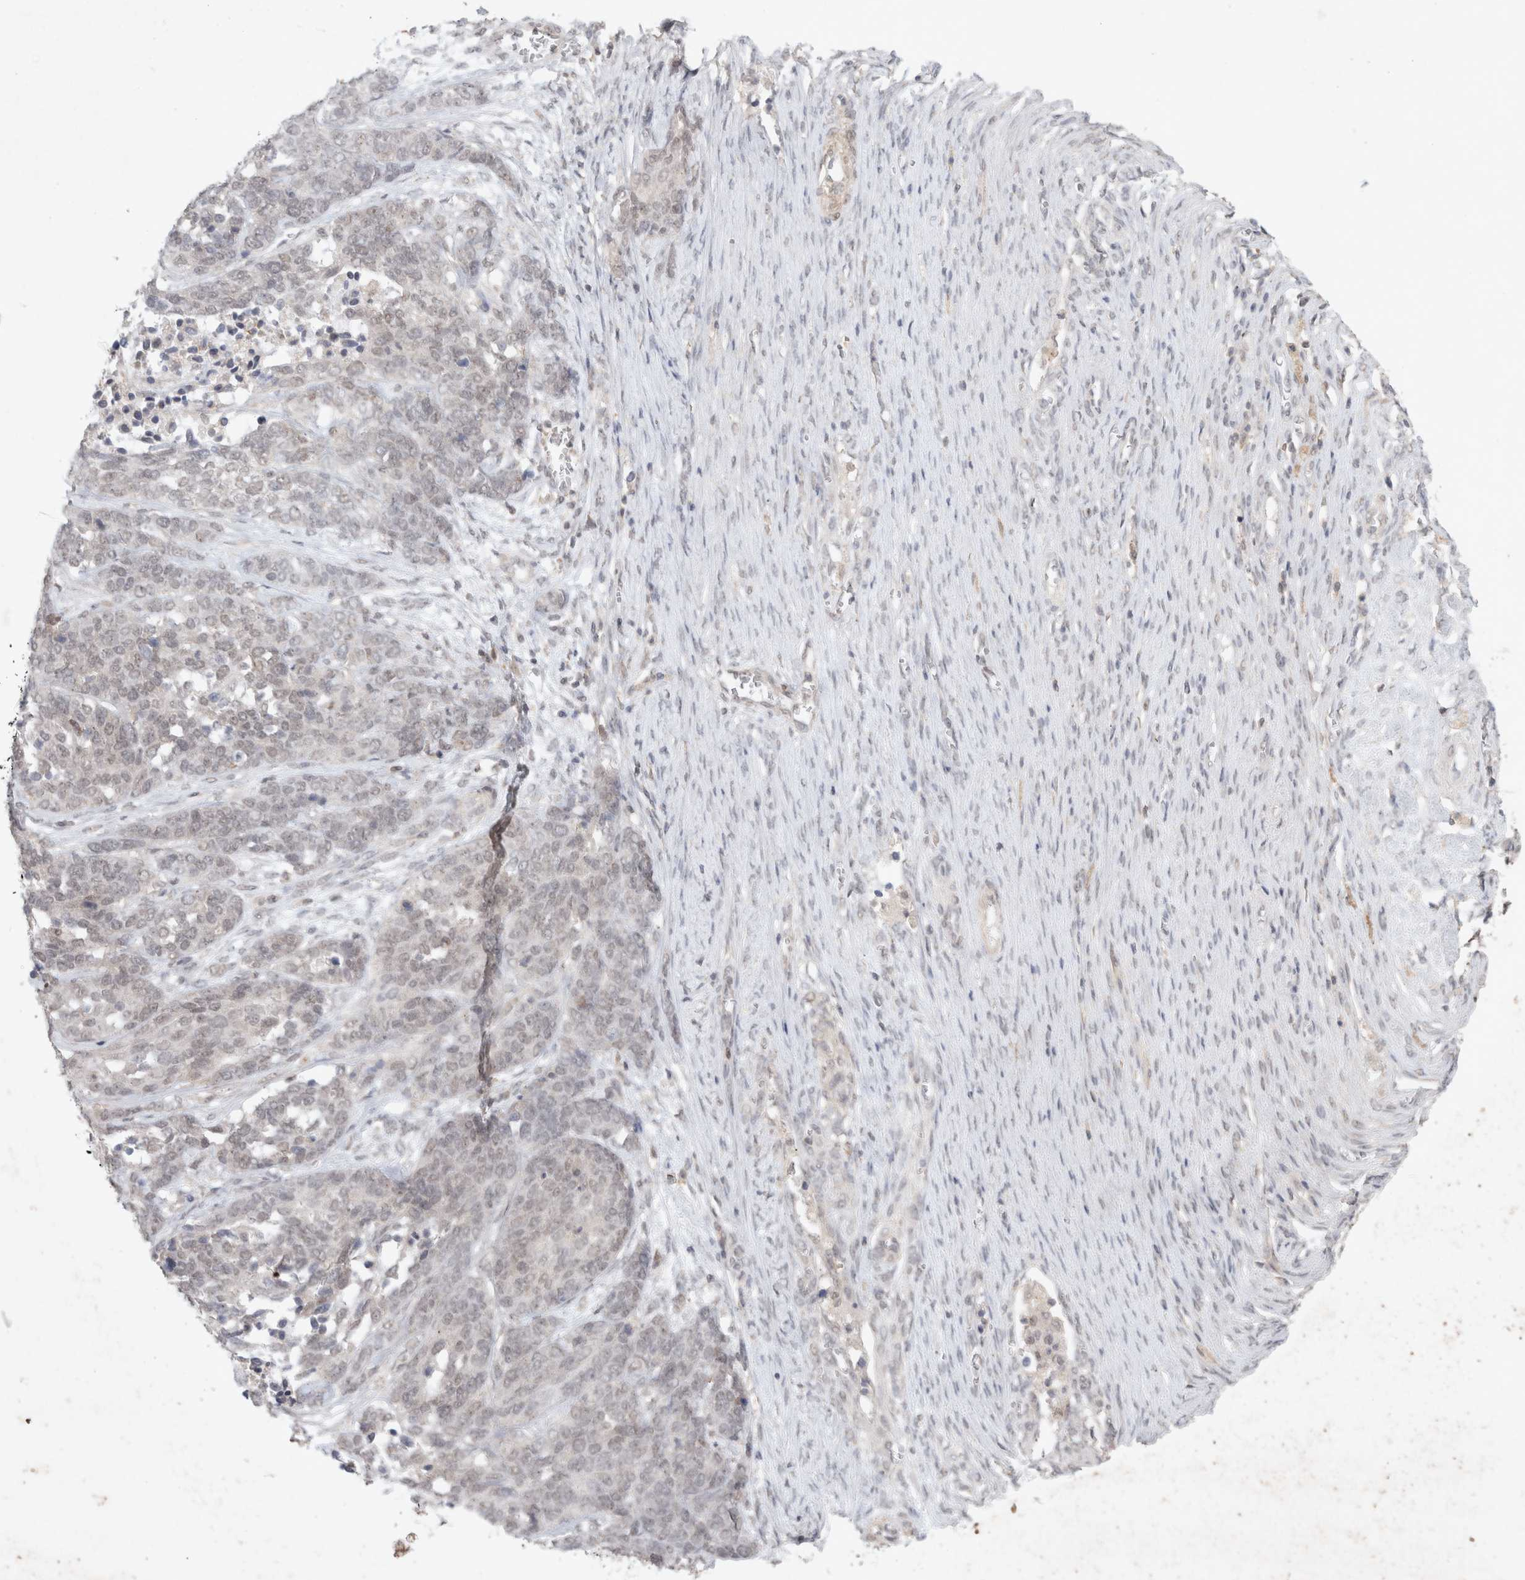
{"staining": {"intensity": "weak", "quantity": "<25%", "location": "nuclear"}, "tissue": "ovarian cancer", "cell_type": "Tumor cells", "image_type": "cancer", "snomed": [{"axis": "morphology", "description": "Cystadenocarcinoma, serous, NOS"}, {"axis": "topography", "description": "Ovary"}], "caption": "Tumor cells are negative for protein expression in human ovarian cancer (serous cystadenocarcinoma). (DAB (3,3'-diaminobenzidine) IHC visualized using brightfield microscopy, high magnification).", "gene": "FBXO42", "patient": {"sex": "female", "age": 44}}